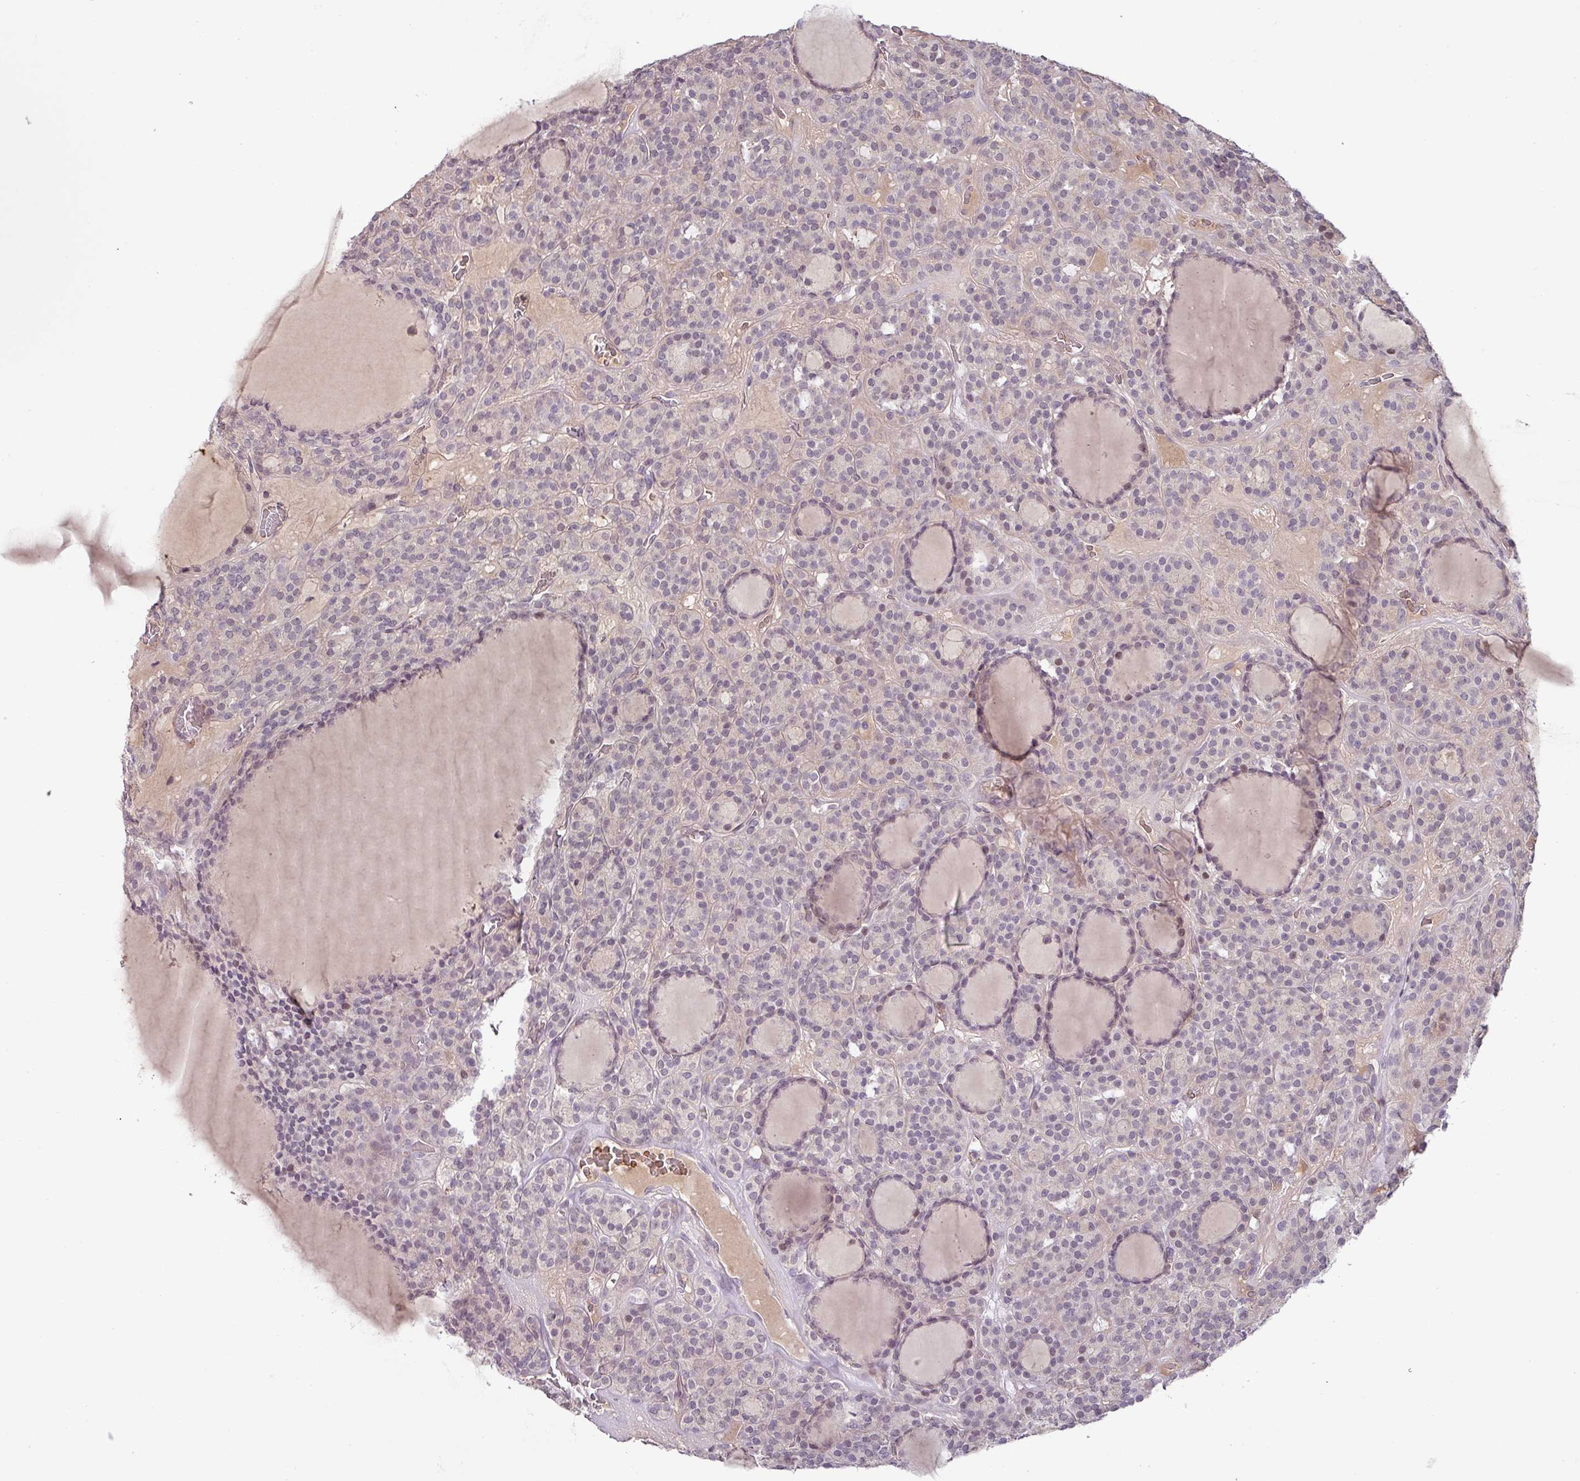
{"staining": {"intensity": "negative", "quantity": "none", "location": "none"}, "tissue": "thyroid cancer", "cell_type": "Tumor cells", "image_type": "cancer", "snomed": [{"axis": "morphology", "description": "Follicular adenoma carcinoma, NOS"}, {"axis": "topography", "description": "Thyroid gland"}], "caption": "DAB immunohistochemical staining of human thyroid cancer (follicular adenoma carcinoma) displays no significant expression in tumor cells.", "gene": "SLC5A10", "patient": {"sex": "female", "age": 63}}